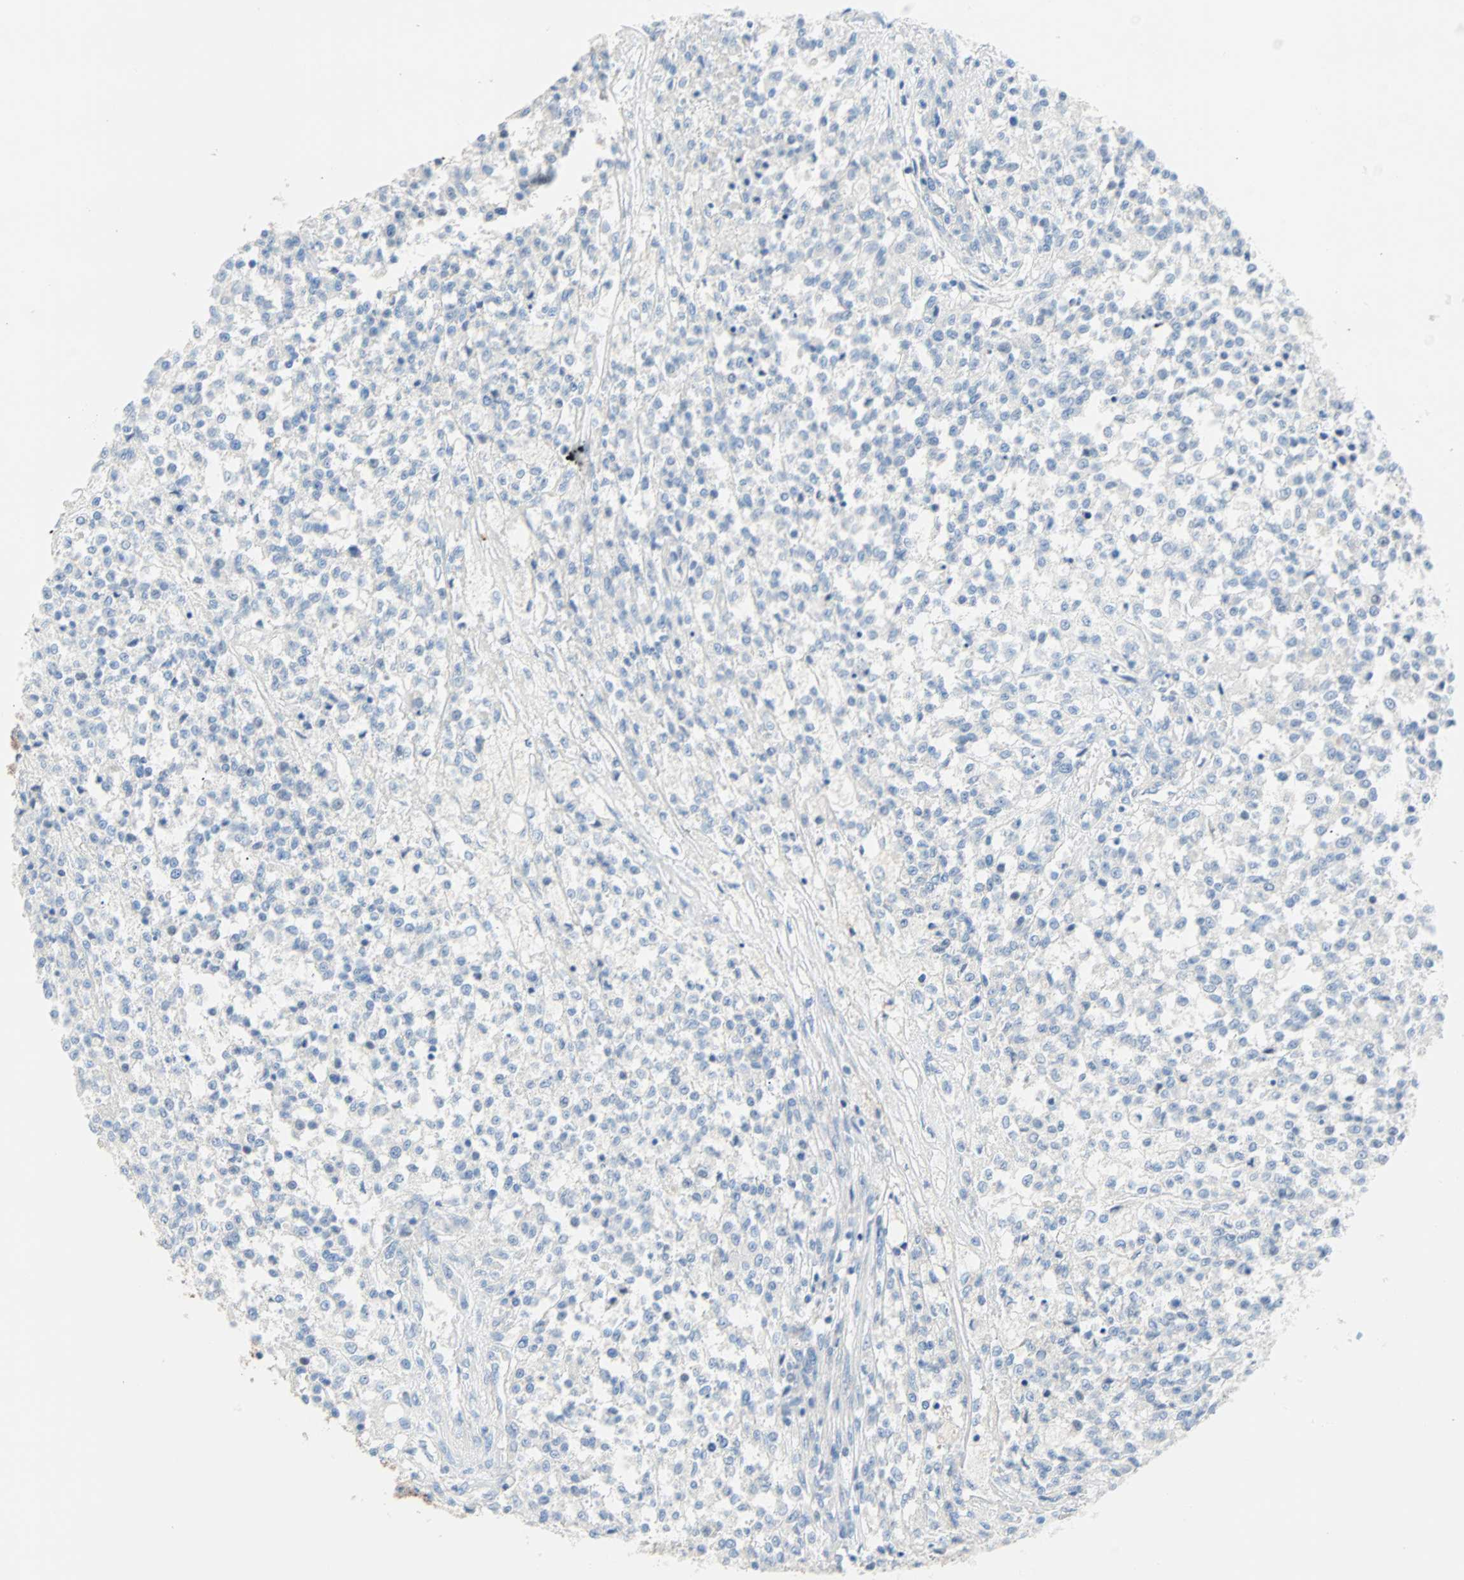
{"staining": {"intensity": "negative", "quantity": "none", "location": "none"}, "tissue": "testis cancer", "cell_type": "Tumor cells", "image_type": "cancer", "snomed": [{"axis": "morphology", "description": "Seminoma, NOS"}, {"axis": "topography", "description": "Testis"}], "caption": "Testis seminoma stained for a protein using immunohistochemistry (IHC) displays no expression tumor cells.", "gene": "PDPN", "patient": {"sex": "male", "age": 59}}